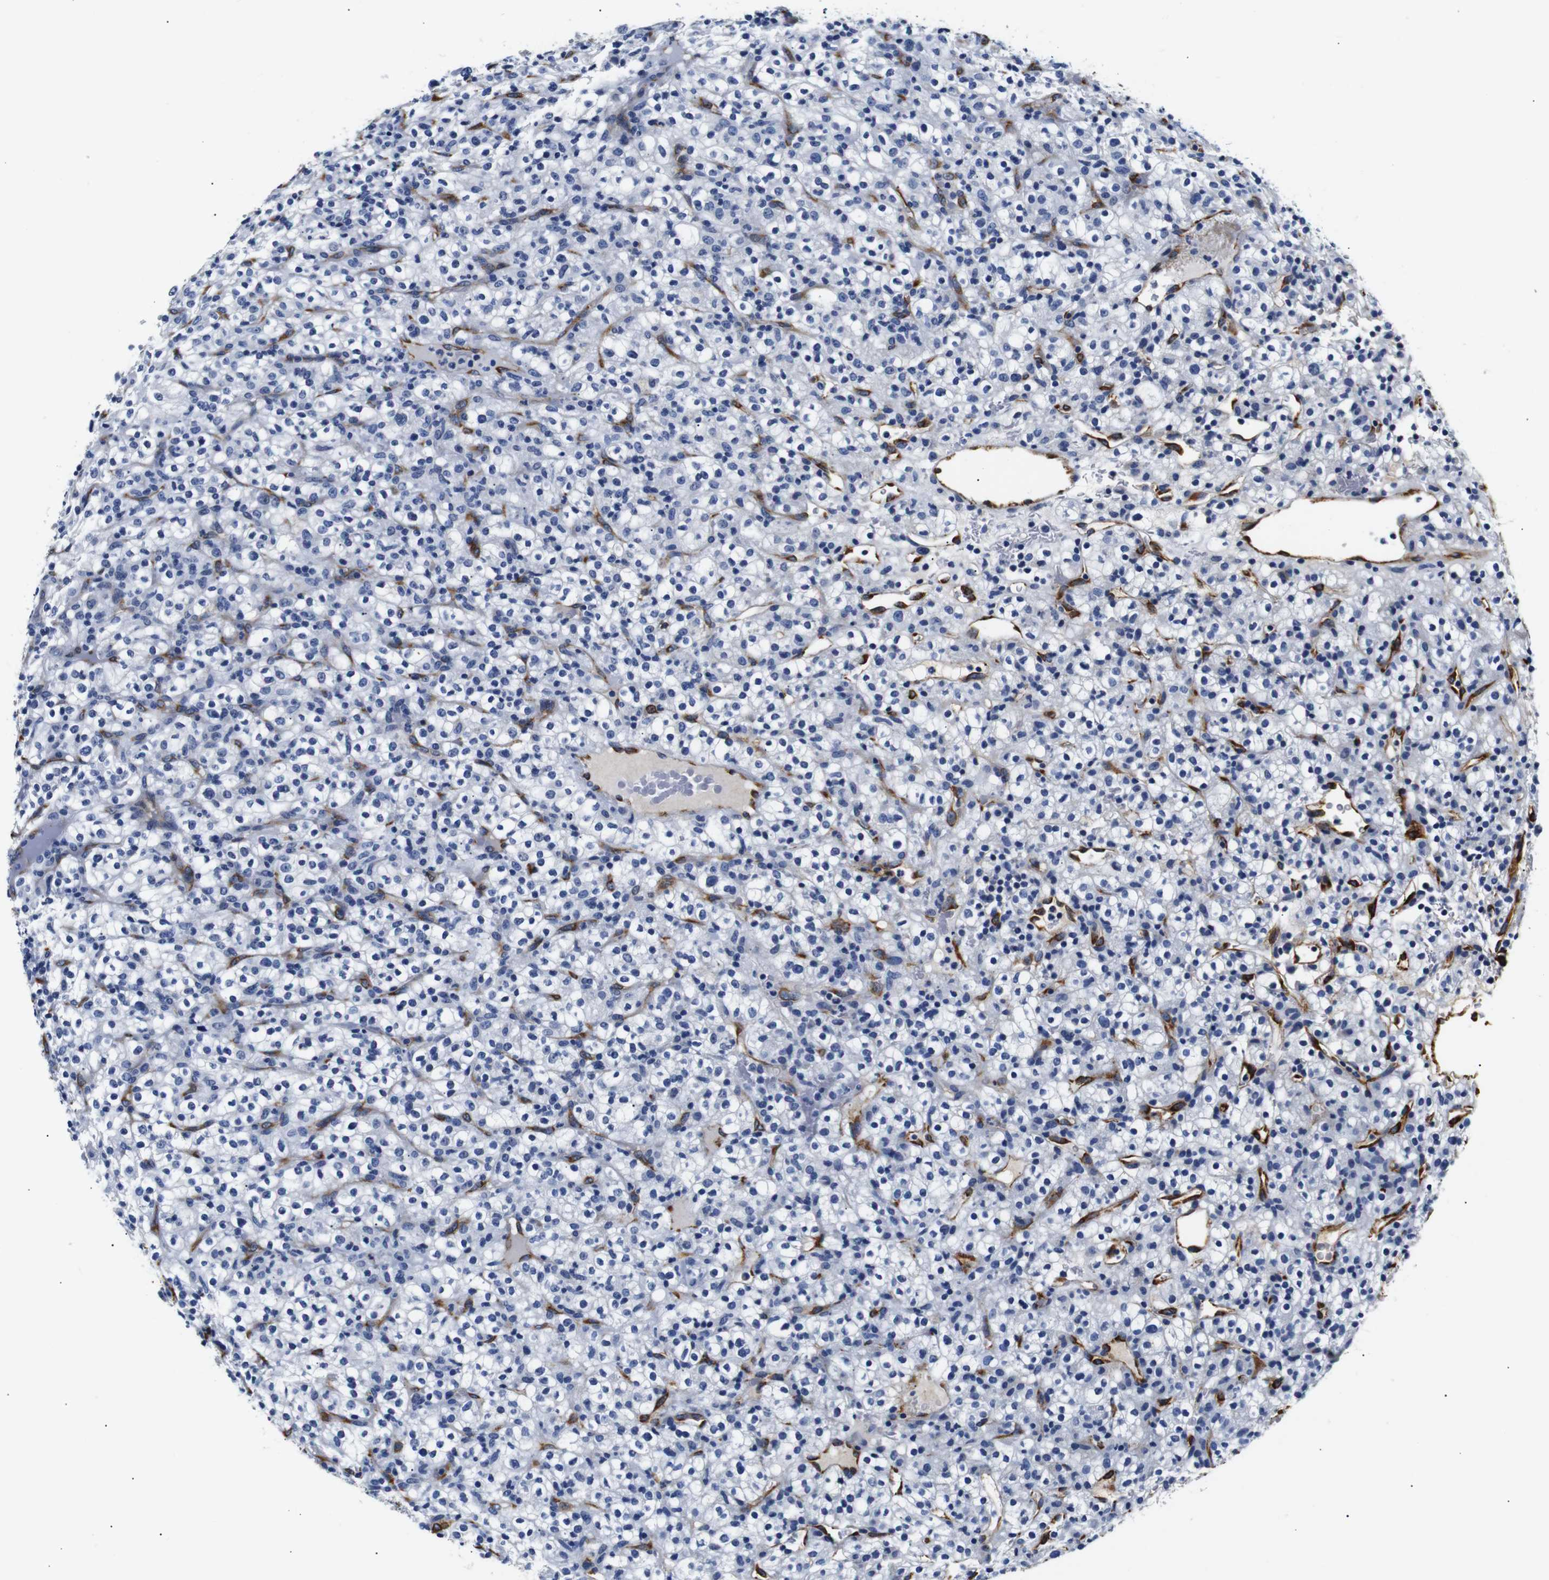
{"staining": {"intensity": "negative", "quantity": "none", "location": "none"}, "tissue": "renal cancer", "cell_type": "Tumor cells", "image_type": "cancer", "snomed": [{"axis": "morphology", "description": "Normal tissue, NOS"}, {"axis": "morphology", "description": "Adenocarcinoma, NOS"}, {"axis": "topography", "description": "Kidney"}], "caption": "An image of human renal adenocarcinoma is negative for staining in tumor cells.", "gene": "MUC4", "patient": {"sex": "female", "age": 72}}